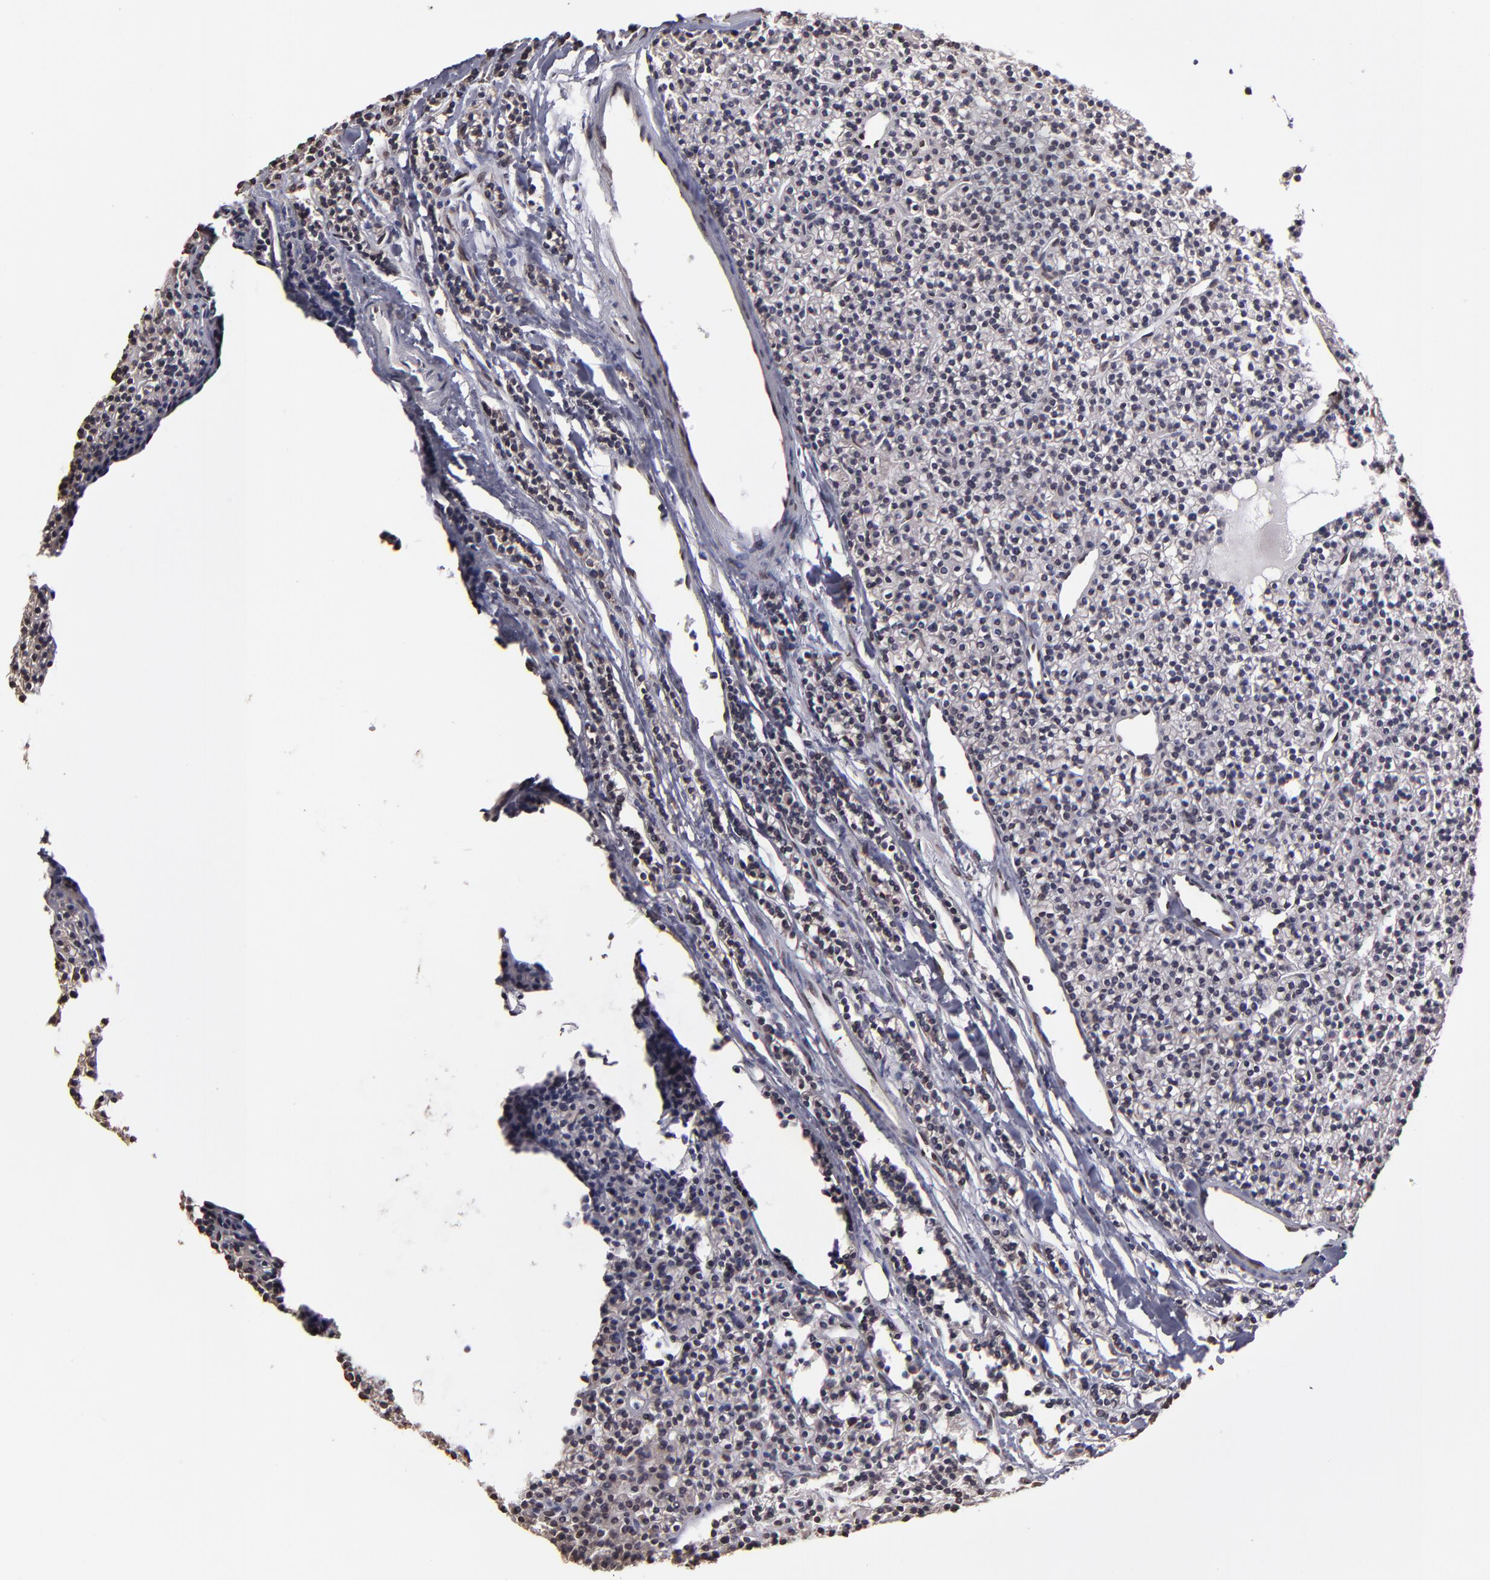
{"staining": {"intensity": "weak", "quantity": ">75%", "location": "cytoplasmic/membranous,nuclear"}, "tissue": "parathyroid gland", "cell_type": "Glandular cells", "image_type": "normal", "snomed": [{"axis": "morphology", "description": "Normal tissue, NOS"}, {"axis": "topography", "description": "Parathyroid gland"}], "caption": "Weak cytoplasmic/membranous,nuclear positivity is identified in about >75% of glandular cells in normal parathyroid gland.", "gene": "PUM3", "patient": {"sex": "female", "age": 45}}